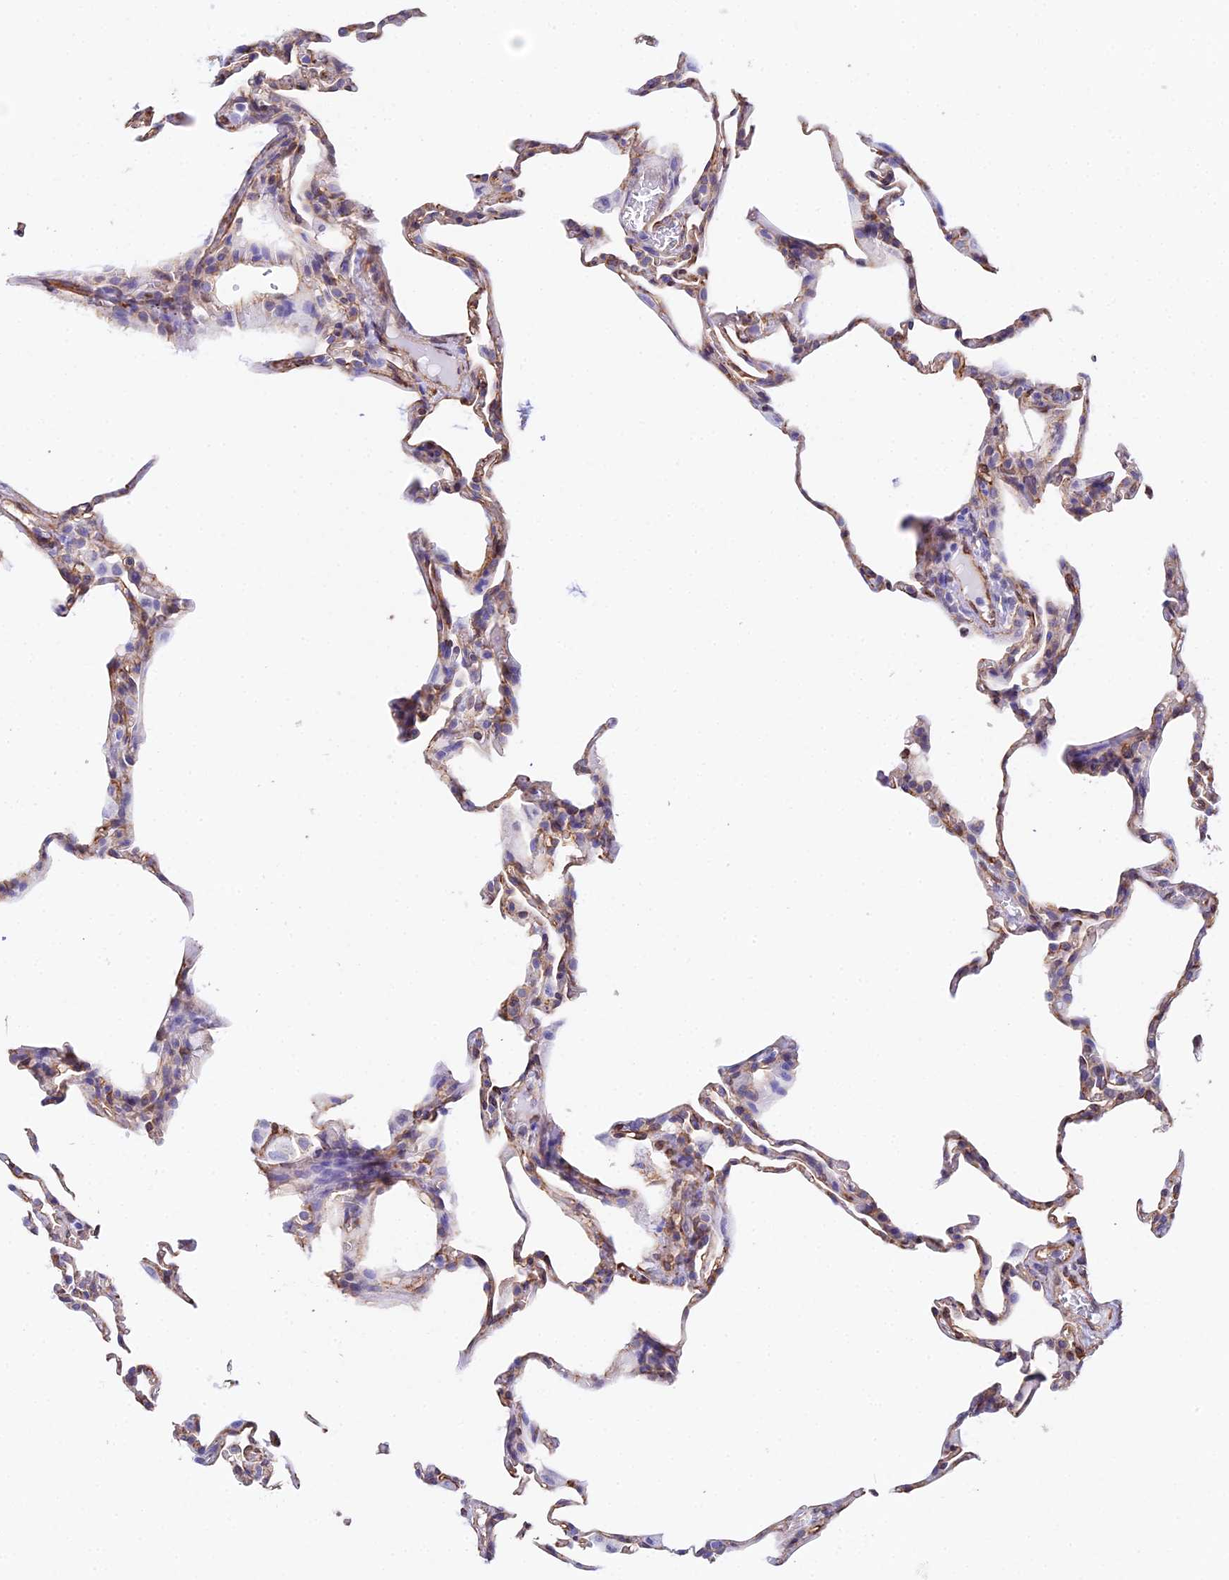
{"staining": {"intensity": "moderate", "quantity": "25%-75%", "location": "cytoplasmic/membranous"}, "tissue": "lung", "cell_type": "Alveolar cells", "image_type": "normal", "snomed": [{"axis": "morphology", "description": "Normal tissue, NOS"}, {"axis": "topography", "description": "Lung"}], "caption": "Immunohistochemistry (IHC) image of benign lung stained for a protein (brown), which exhibits medium levels of moderate cytoplasmic/membranous expression in approximately 25%-75% of alveolar cells.", "gene": "MXRA7", "patient": {"sex": "male", "age": 20}}